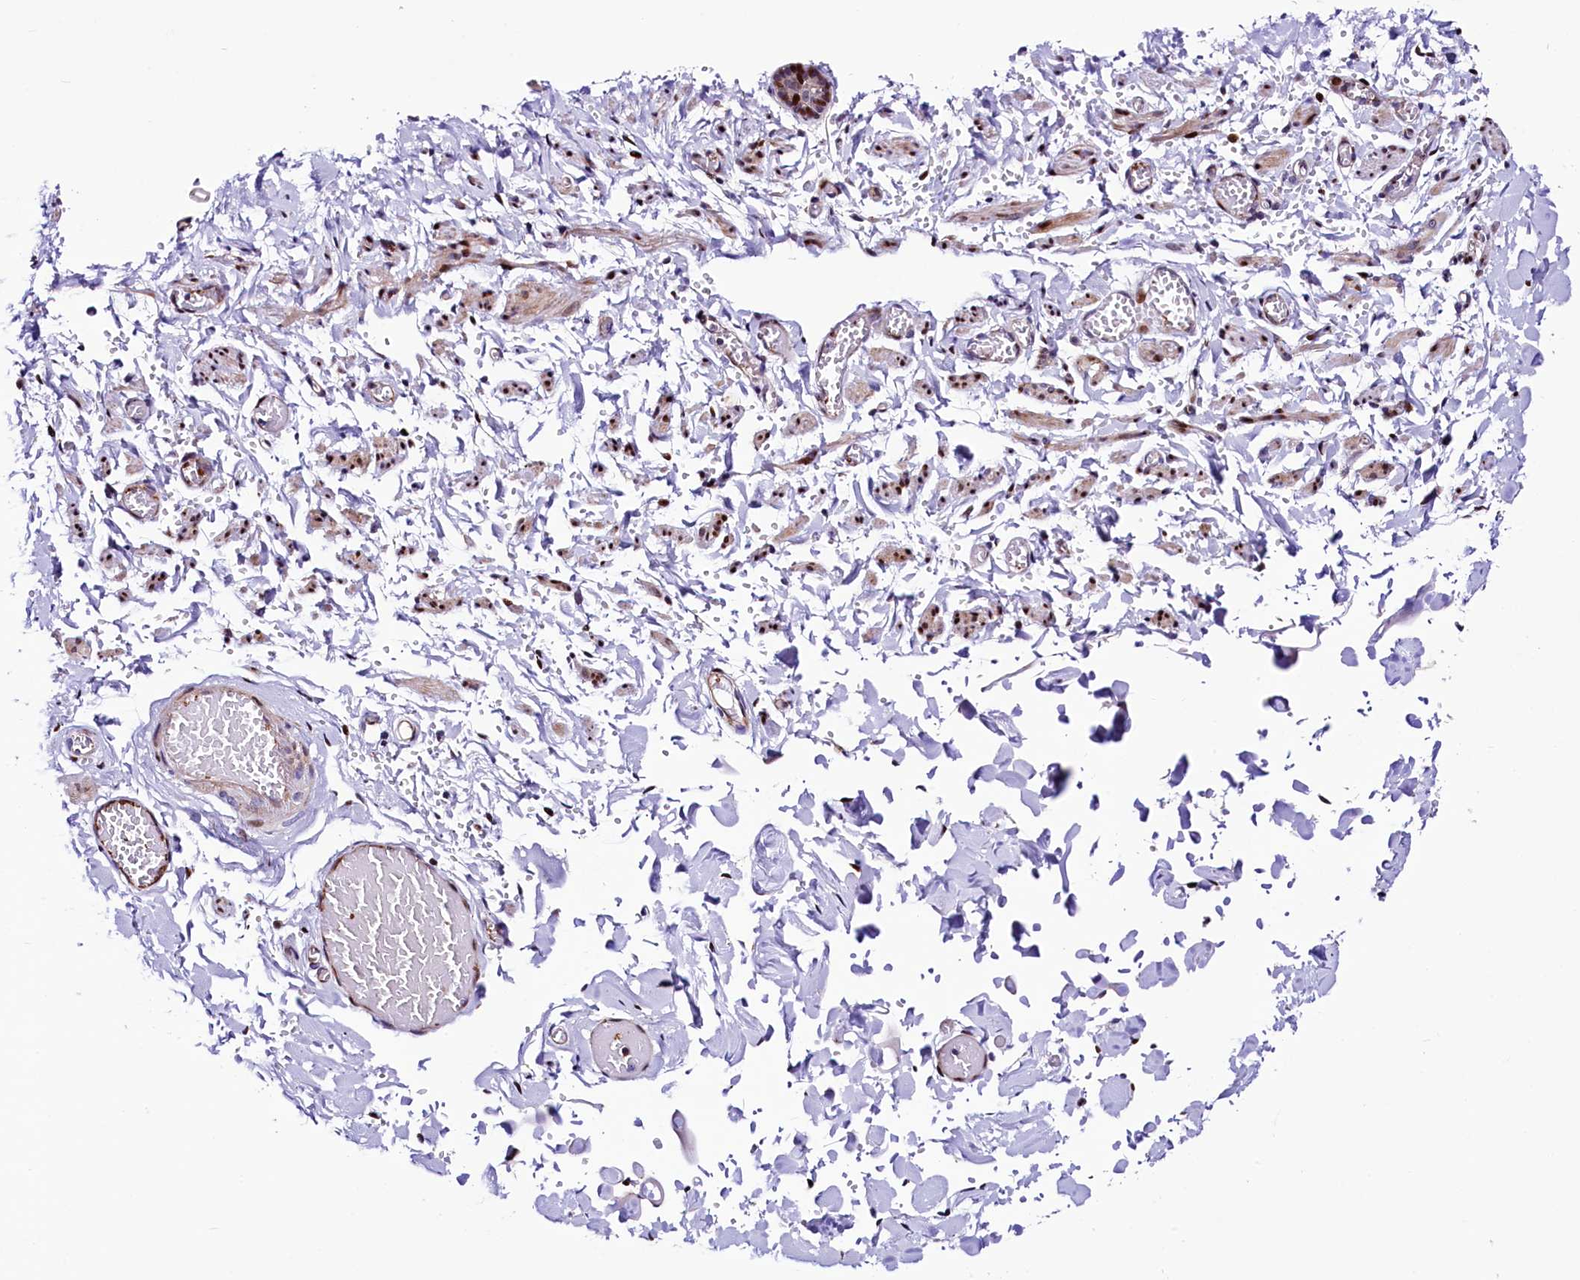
{"staining": {"intensity": "moderate", "quantity": "25%-75%", "location": "cytoplasmic/membranous"}, "tissue": "adipose tissue", "cell_type": "Adipocytes", "image_type": "normal", "snomed": [{"axis": "morphology", "description": "Normal tissue, NOS"}, {"axis": "topography", "description": "Vascular tissue"}, {"axis": "topography", "description": "Fallopian tube"}, {"axis": "topography", "description": "Ovary"}], "caption": "Immunohistochemistry (IHC) staining of unremarkable adipose tissue, which shows medium levels of moderate cytoplasmic/membranous expression in approximately 25%-75% of adipocytes indicating moderate cytoplasmic/membranous protein positivity. The staining was performed using DAB (brown) for protein detection and nuclei were counterstained in hematoxylin (blue).", "gene": "TRMT112", "patient": {"sex": "female", "age": 67}}